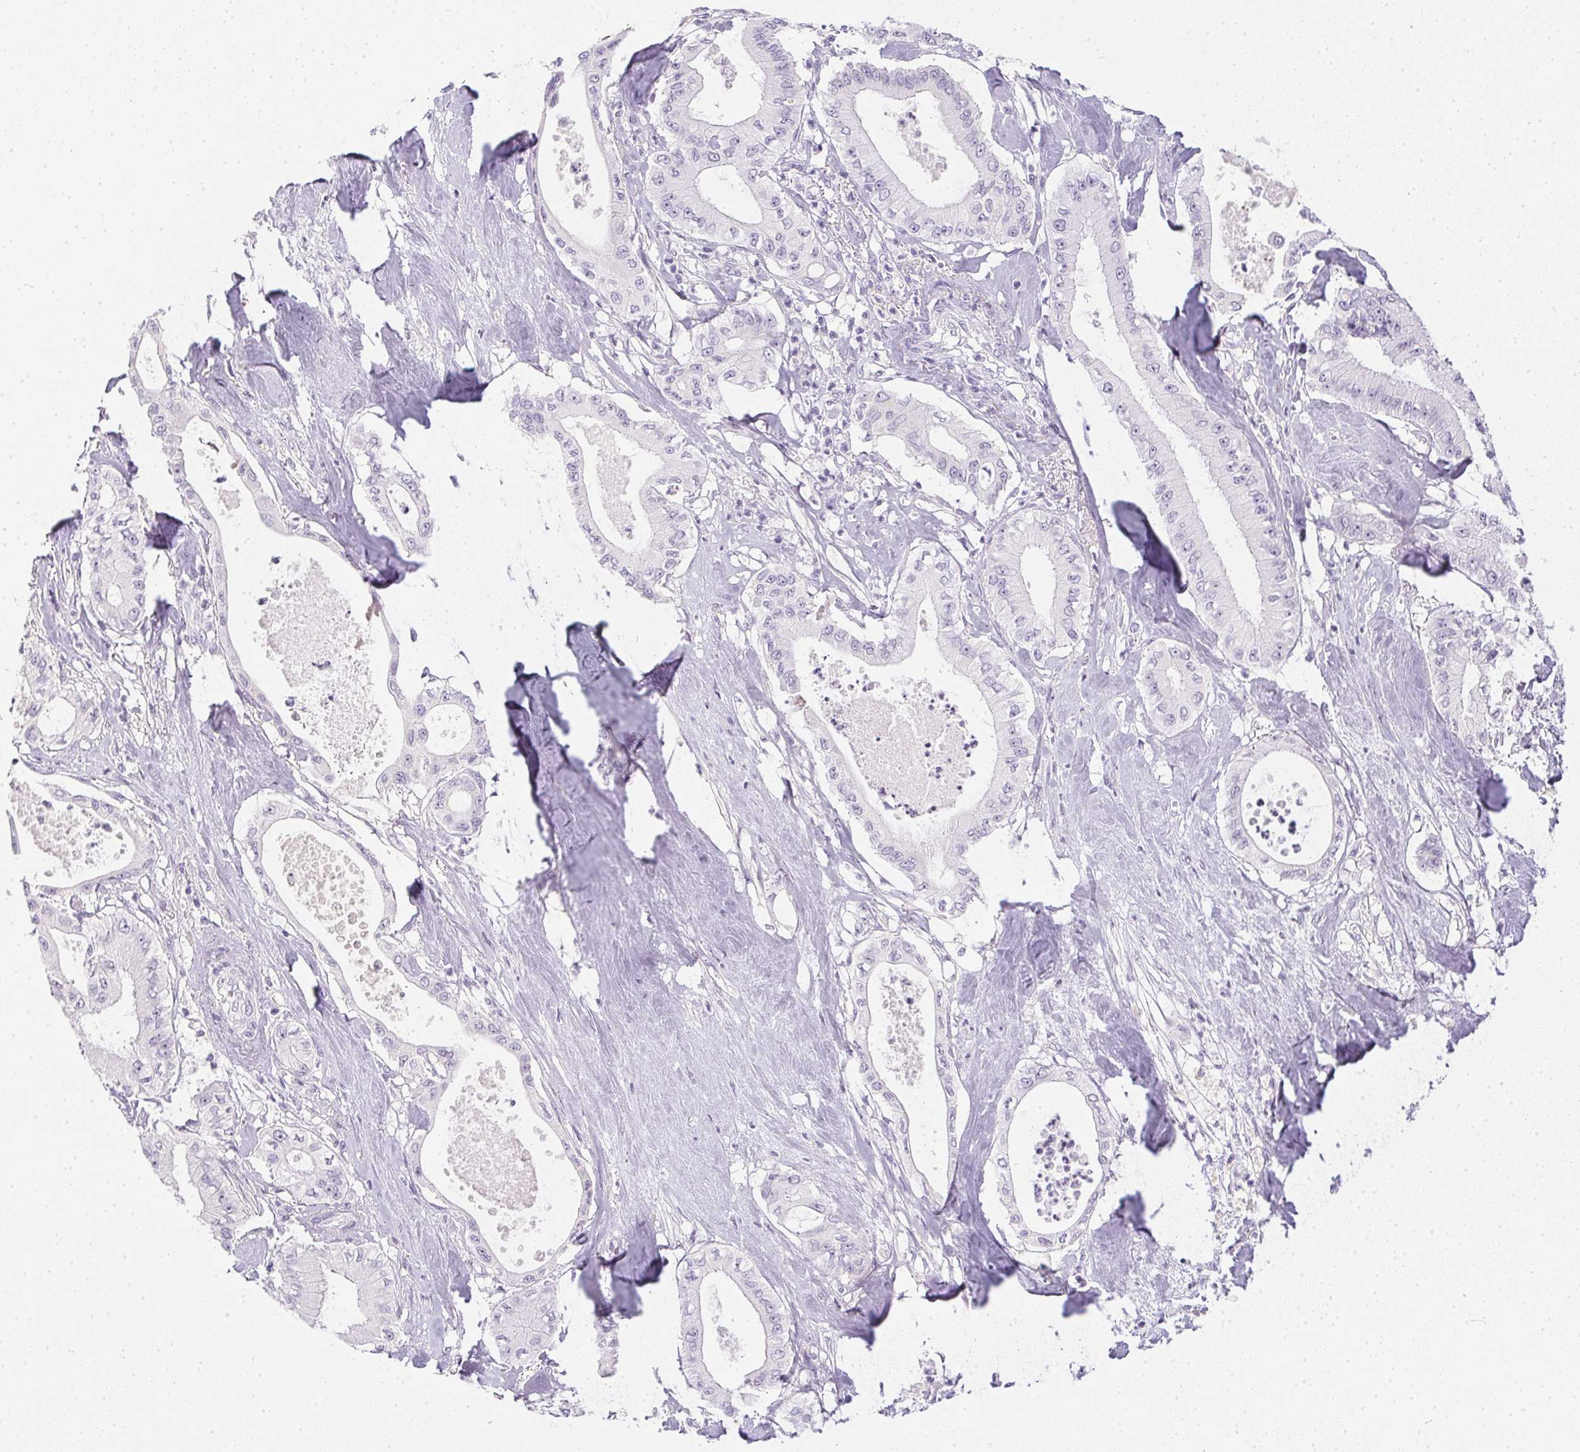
{"staining": {"intensity": "negative", "quantity": "none", "location": "none"}, "tissue": "pancreatic cancer", "cell_type": "Tumor cells", "image_type": "cancer", "snomed": [{"axis": "morphology", "description": "Adenocarcinoma, NOS"}, {"axis": "topography", "description": "Pancreas"}], "caption": "The photomicrograph displays no staining of tumor cells in pancreatic adenocarcinoma.", "gene": "PPY", "patient": {"sex": "male", "age": 71}}